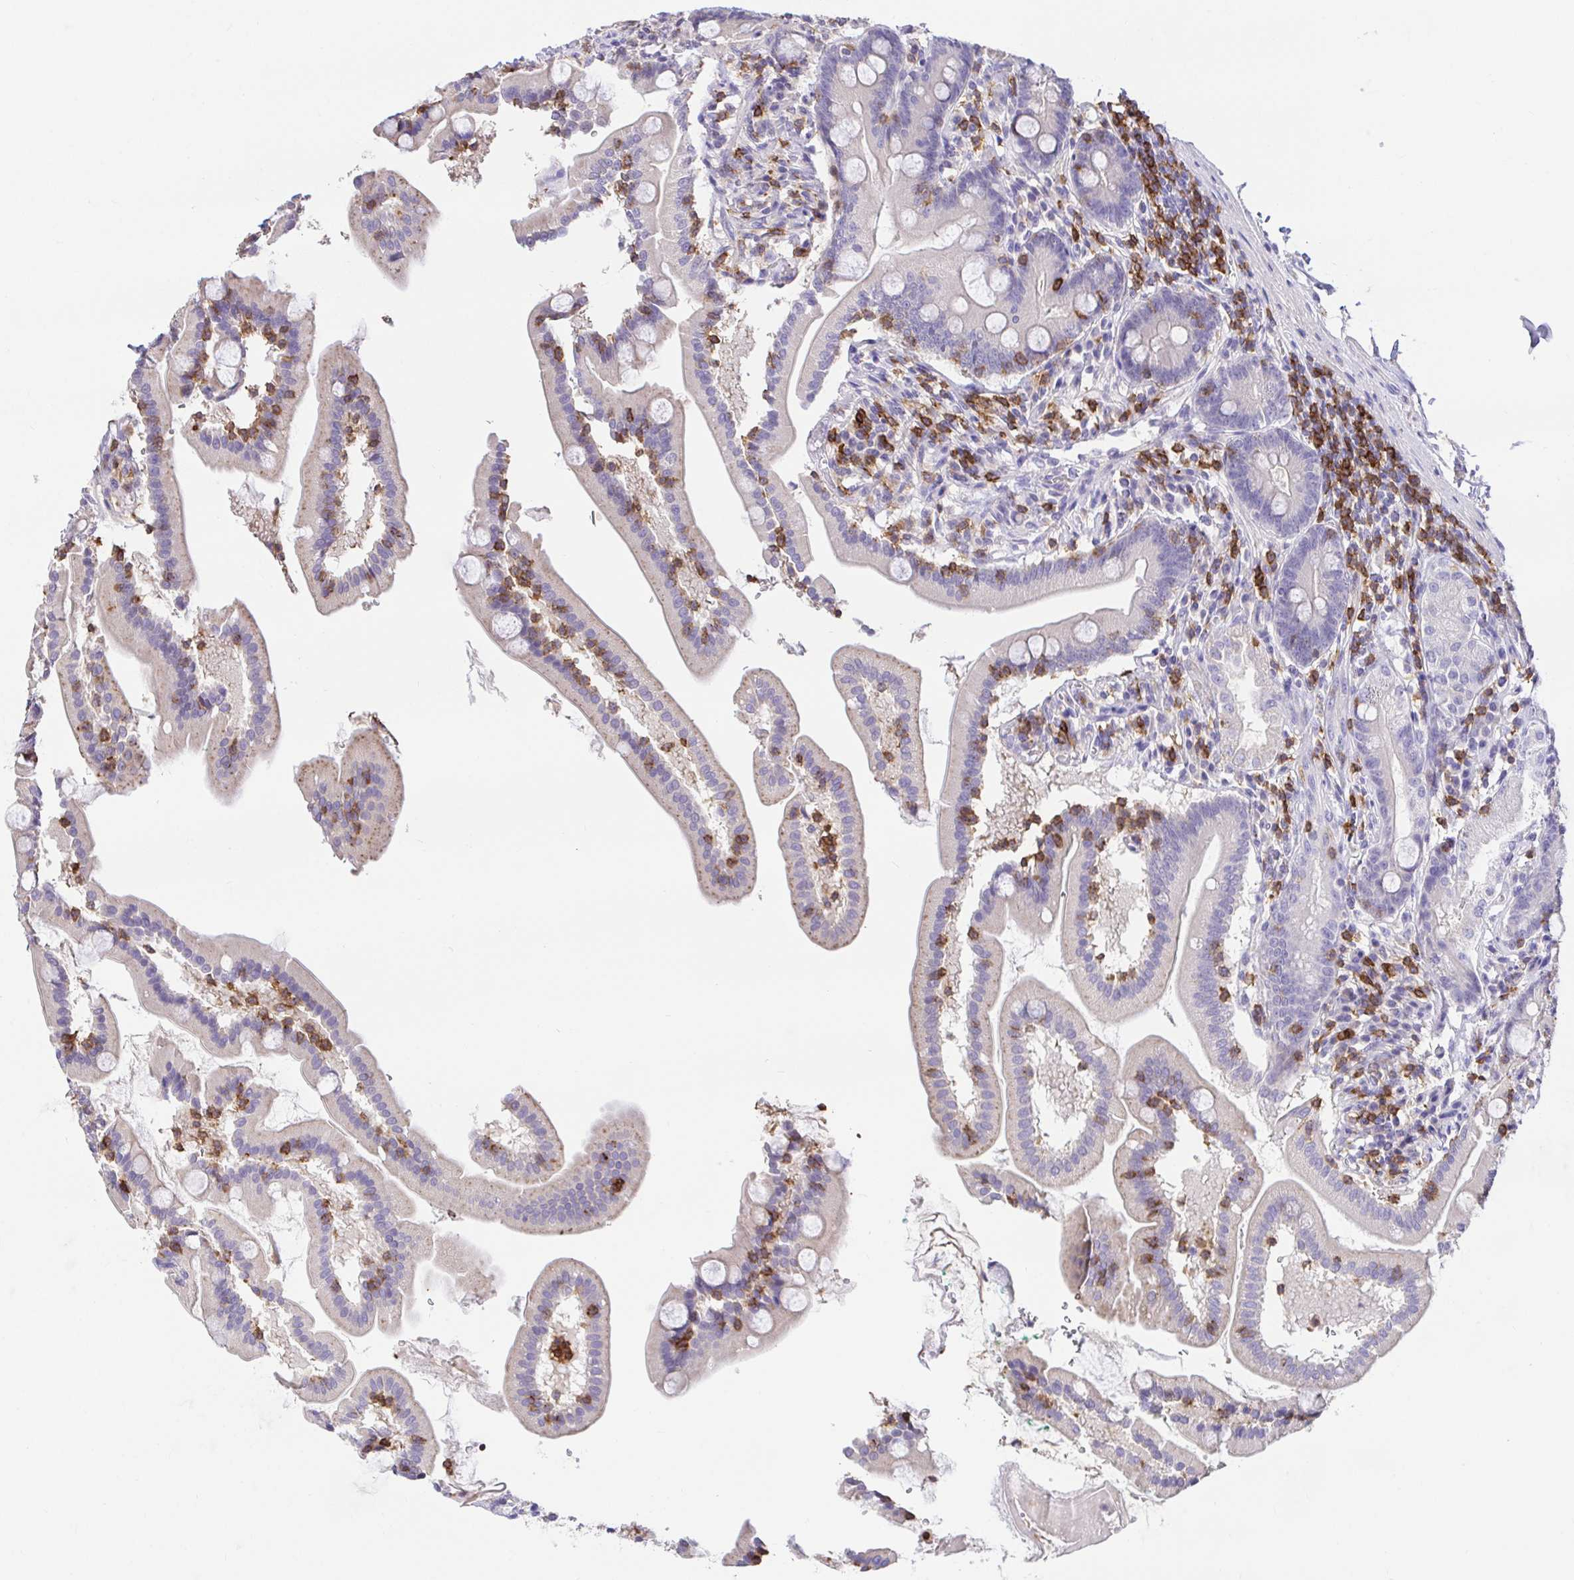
{"staining": {"intensity": "weak", "quantity": "<25%", "location": "cytoplasmic/membranous"}, "tissue": "duodenum", "cell_type": "Glandular cells", "image_type": "normal", "snomed": [{"axis": "morphology", "description": "Normal tissue, NOS"}, {"axis": "topography", "description": "Duodenum"}], "caption": "Glandular cells show no significant protein positivity in normal duodenum.", "gene": "SKAP1", "patient": {"sex": "female", "age": 67}}